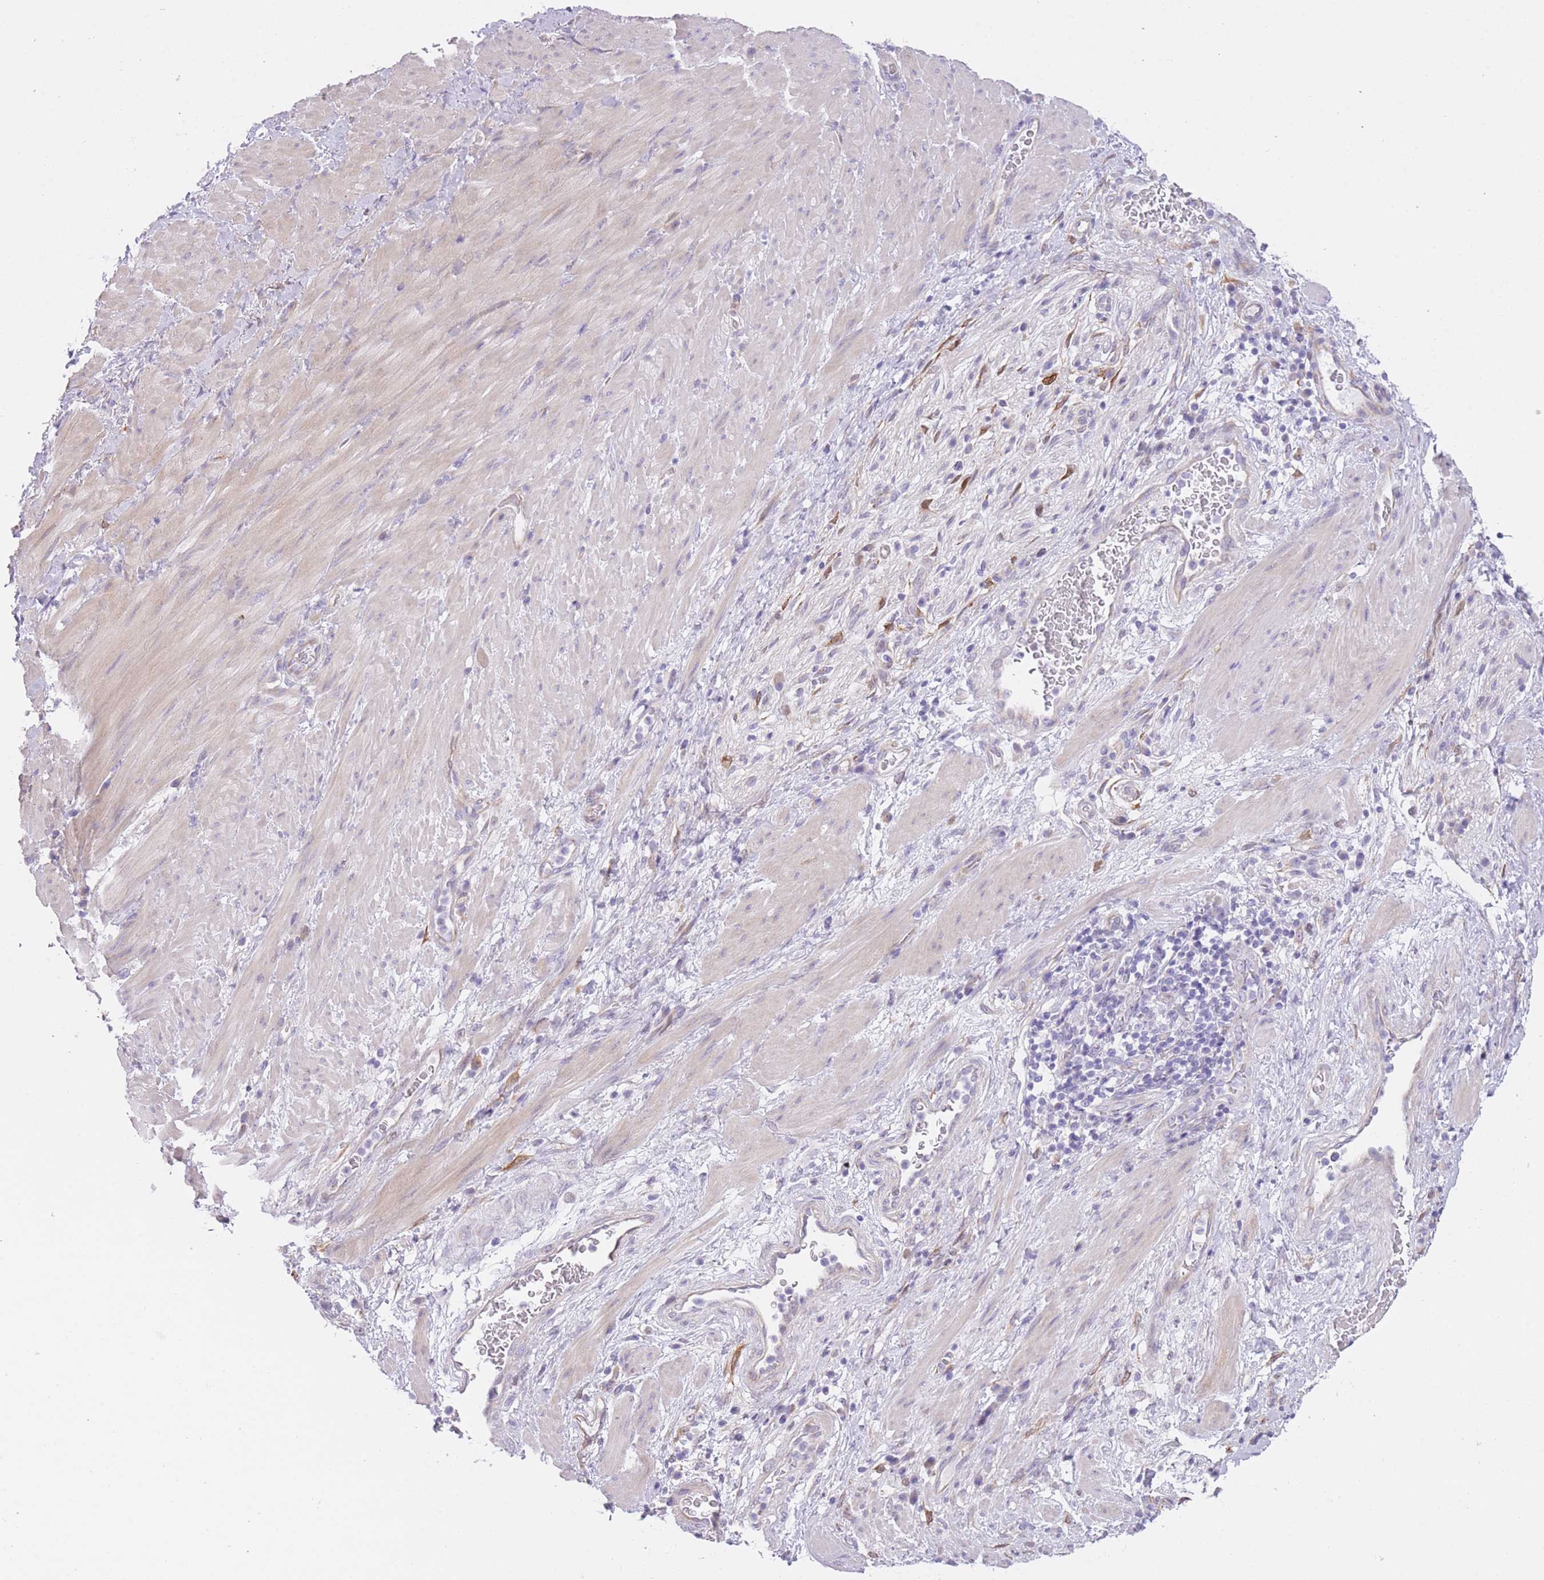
{"staining": {"intensity": "negative", "quantity": "none", "location": "none"}, "tissue": "stomach cancer", "cell_type": "Tumor cells", "image_type": "cancer", "snomed": [{"axis": "morphology", "description": "Normal tissue, NOS"}, {"axis": "morphology", "description": "Adenocarcinoma, NOS"}, {"axis": "topography", "description": "Stomach"}], "caption": "DAB immunohistochemical staining of human adenocarcinoma (stomach) displays no significant staining in tumor cells. (DAB (3,3'-diaminobenzidine) immunohistochemistry with hematoxylin counter stain).", "gene": "IMPG1", "patient": {"sex": "female", "age": 64}}